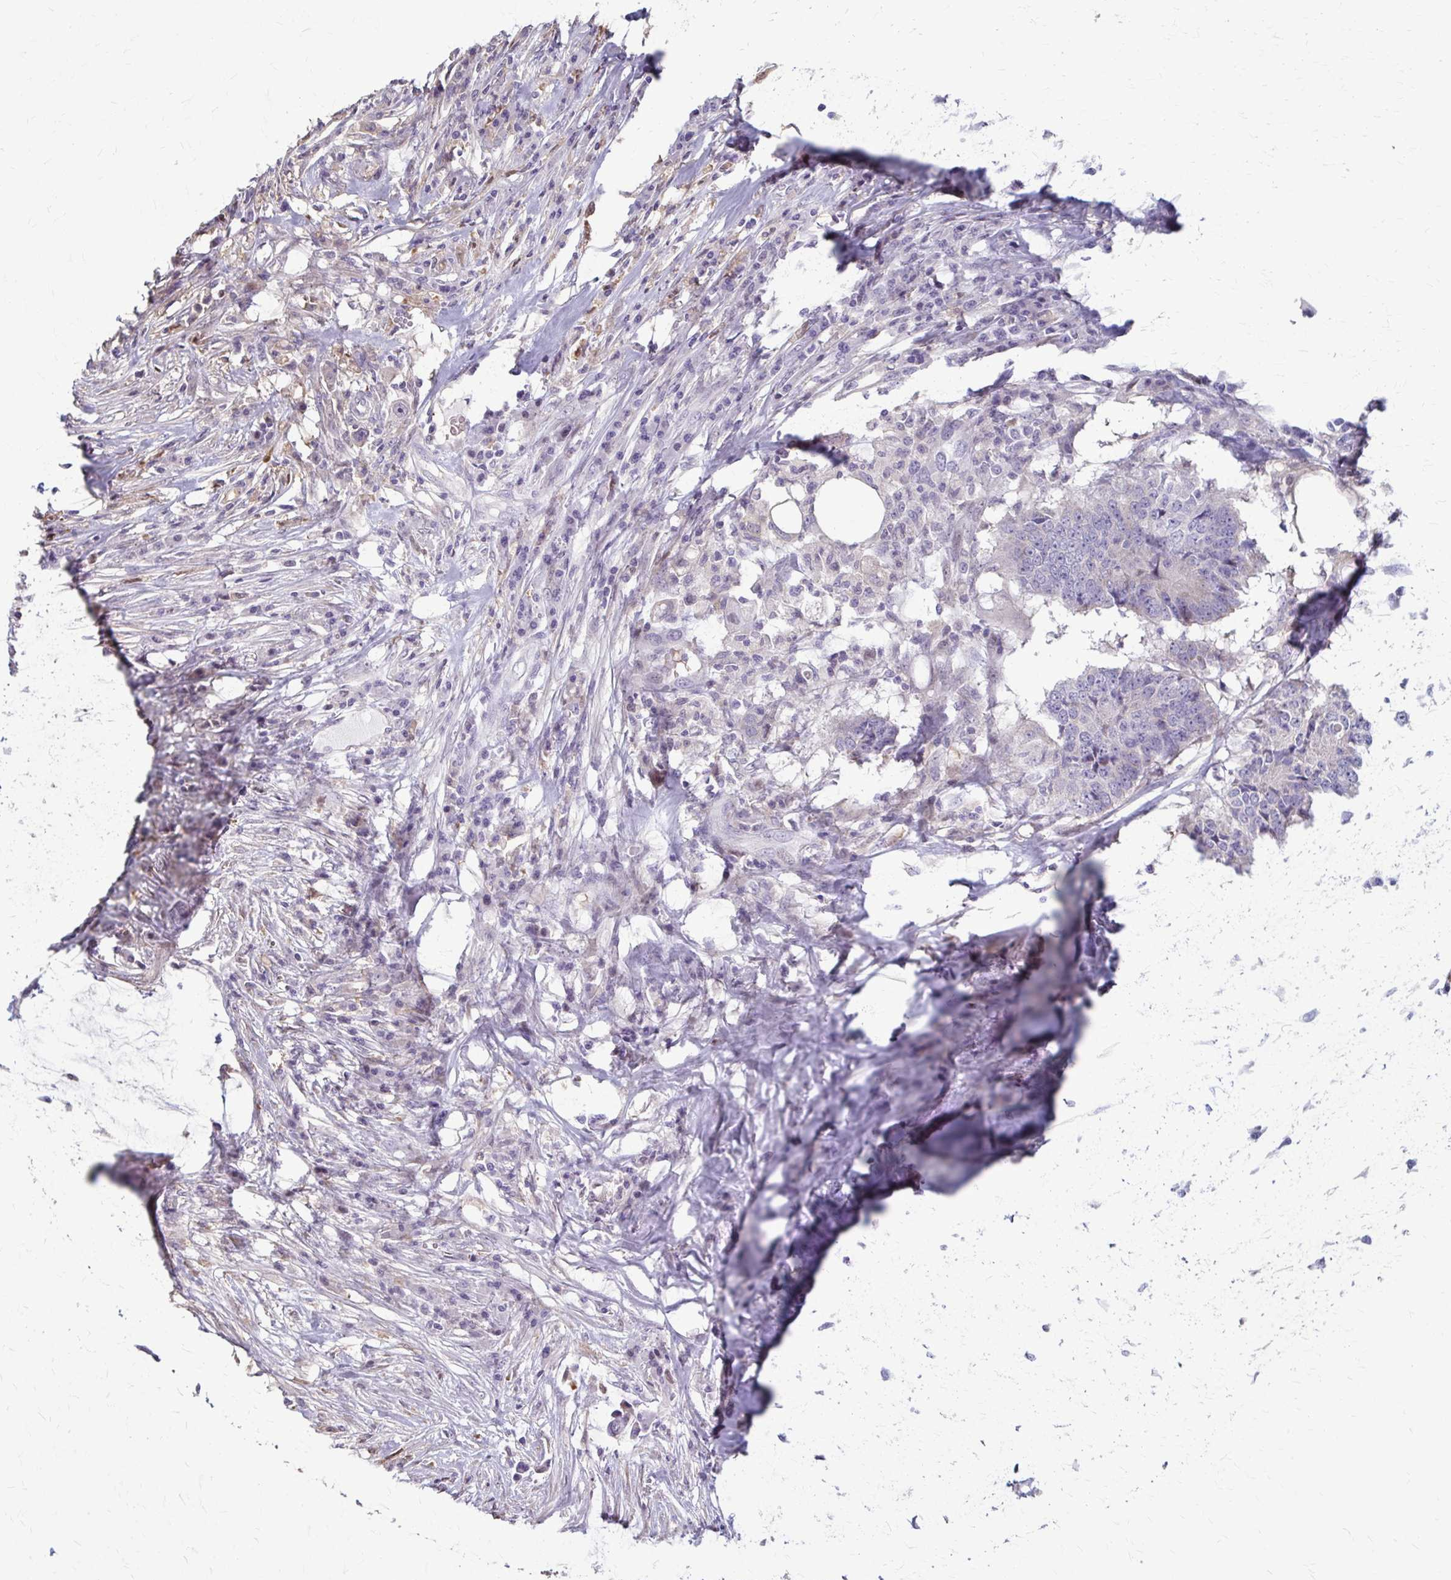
{"staining": {"intensity": "negative", "quantity": "none", "location": "none"}, "tissue": "colorectal cancer", "cell_type": "Tumor cells", "image_type": "cancer", "snomed": [{"axis": "morphology", "description": "Adenocarcinoma, NOS"}, {"axis": "topography", "description": "Colon"}], "caption": "This is a photomicrograph of immunohistochemistry (IHC) staining of adenocarcinoma (colorectal), which shows no staining in tumor cells.", "gene": "ZNF34", "patient": {"sex": "male", "age": 71}}